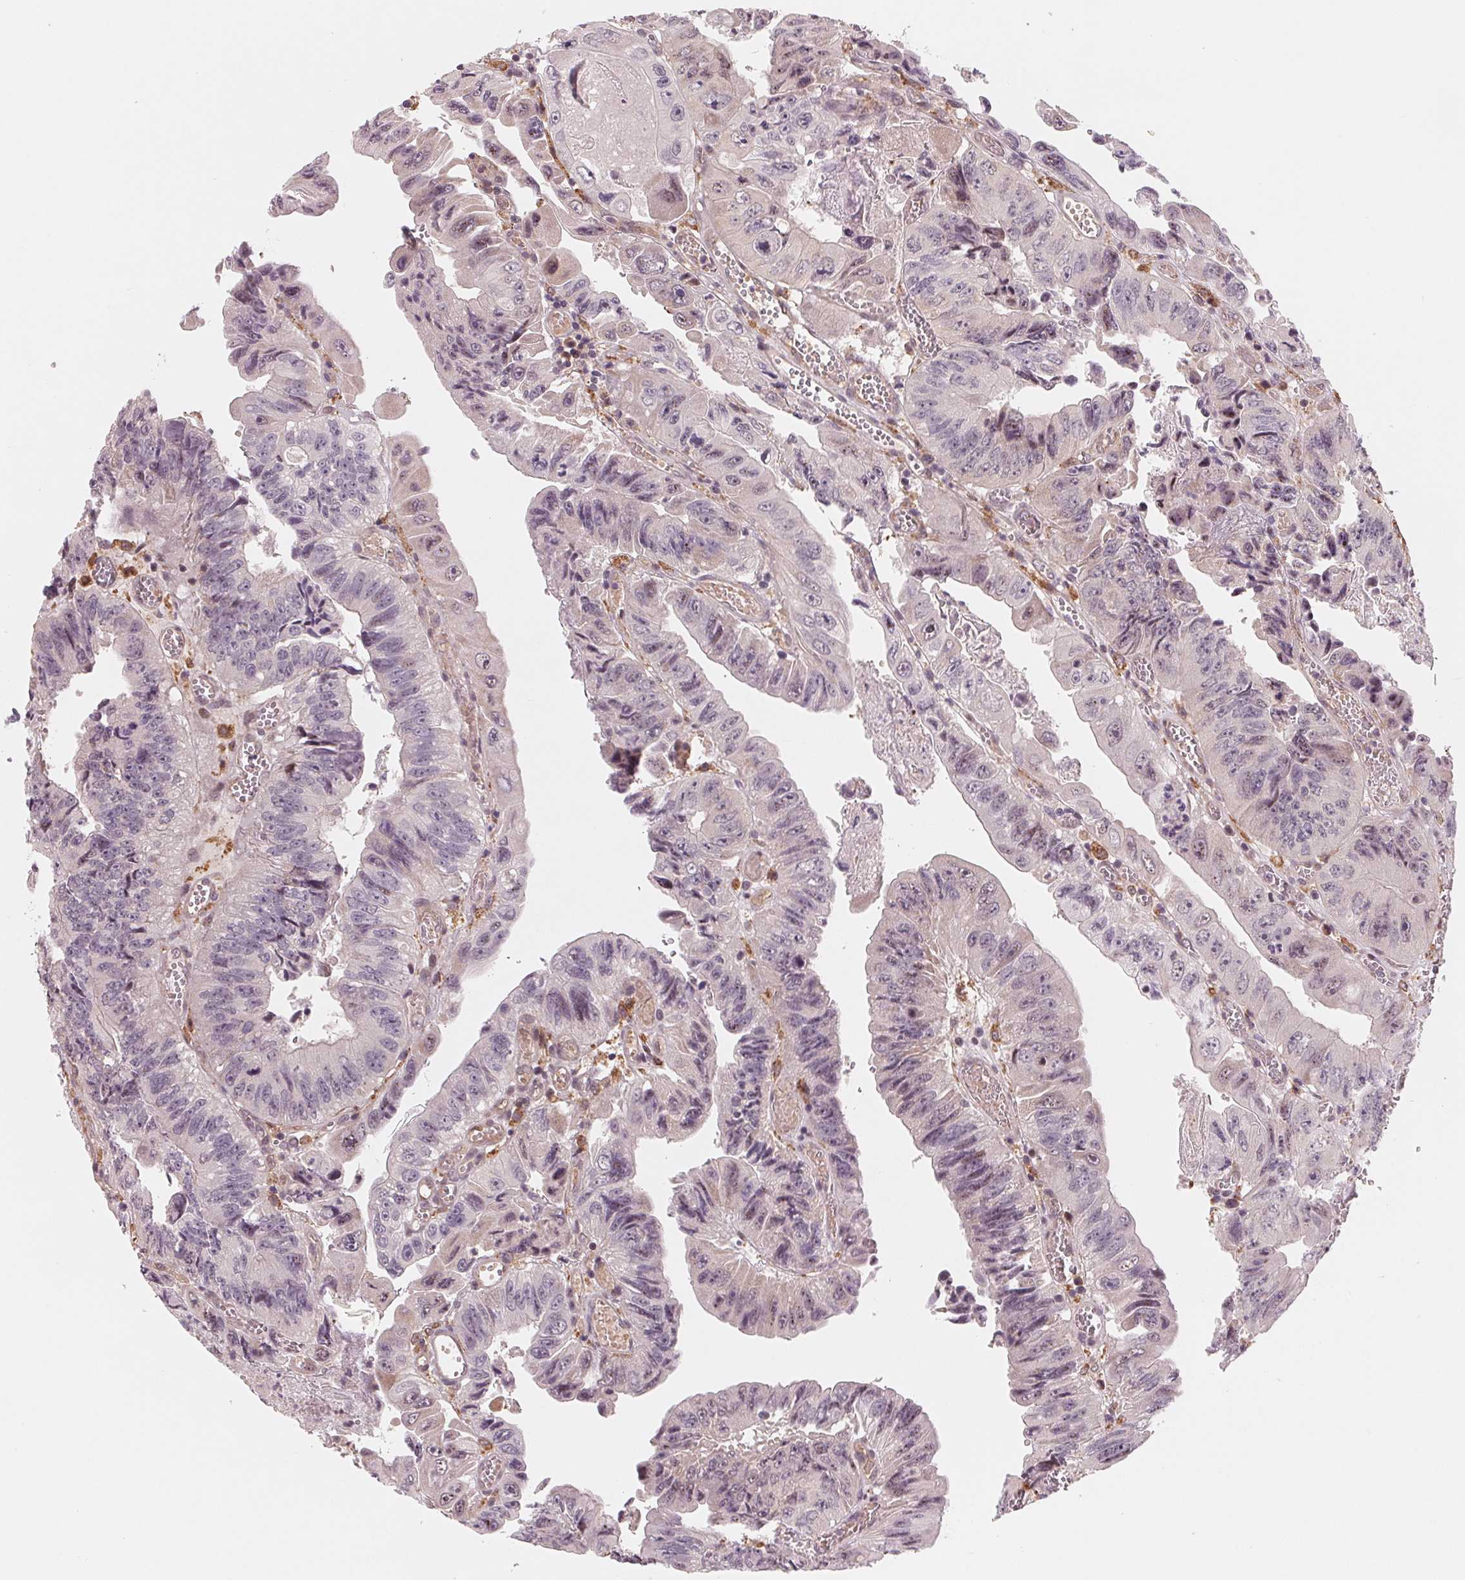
{"staining": {"intensity": "negative", "quantity": "none", "location": "none"}, "tissue": "colorectal cancer", "cell_type": "Tumor cells", "image_type": "cancer", "snomed": [{"axis": "morphology", "description": "Adenocarcinoma, NOS"}, {"axis": "topography", "description": "Colon"}], "caption": "Tumor cells are negative for brown protein staining in colorectal adenocarcinoma.", "gene": "IL9R", "patient": {"sex": "female", "age": 84}}